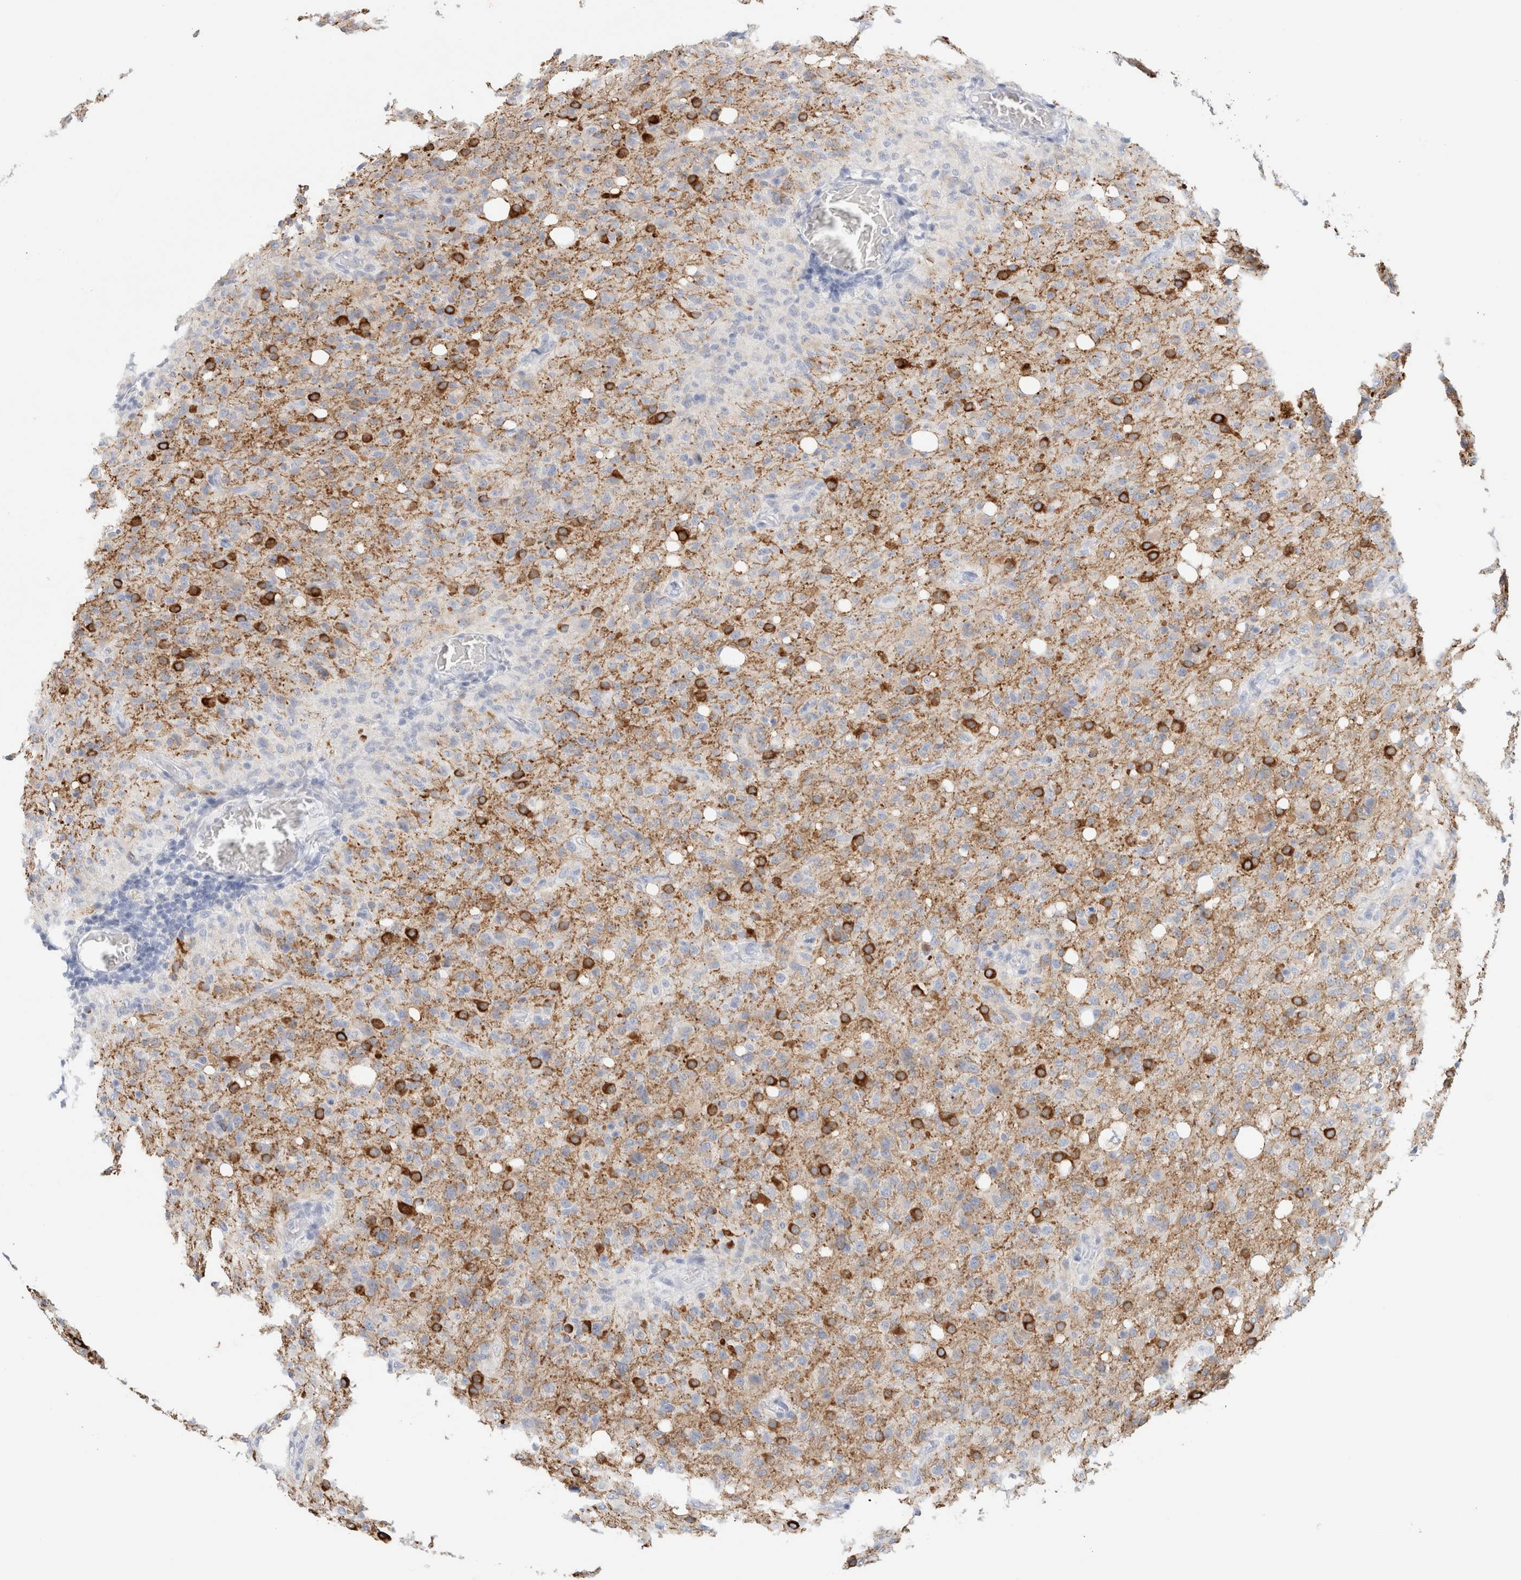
{"staining": {"intensity": "negative", "quantity": "none", "location": "none"}, "tissue": "glioma", "cell_type": "Tumor cells", "image_type": "cancer", "snomed": [{"axis": "morphology", "description": "Glioma, malignant, High grade"}, {"axis": "topography", "description": "Brain"}], "caption": "This is an immunohistochemistry histopathology image of human glioma. There is no positivity in tumor cells.", "gene": "RTN4", "patient": {"sex": "female", "age": 57}}